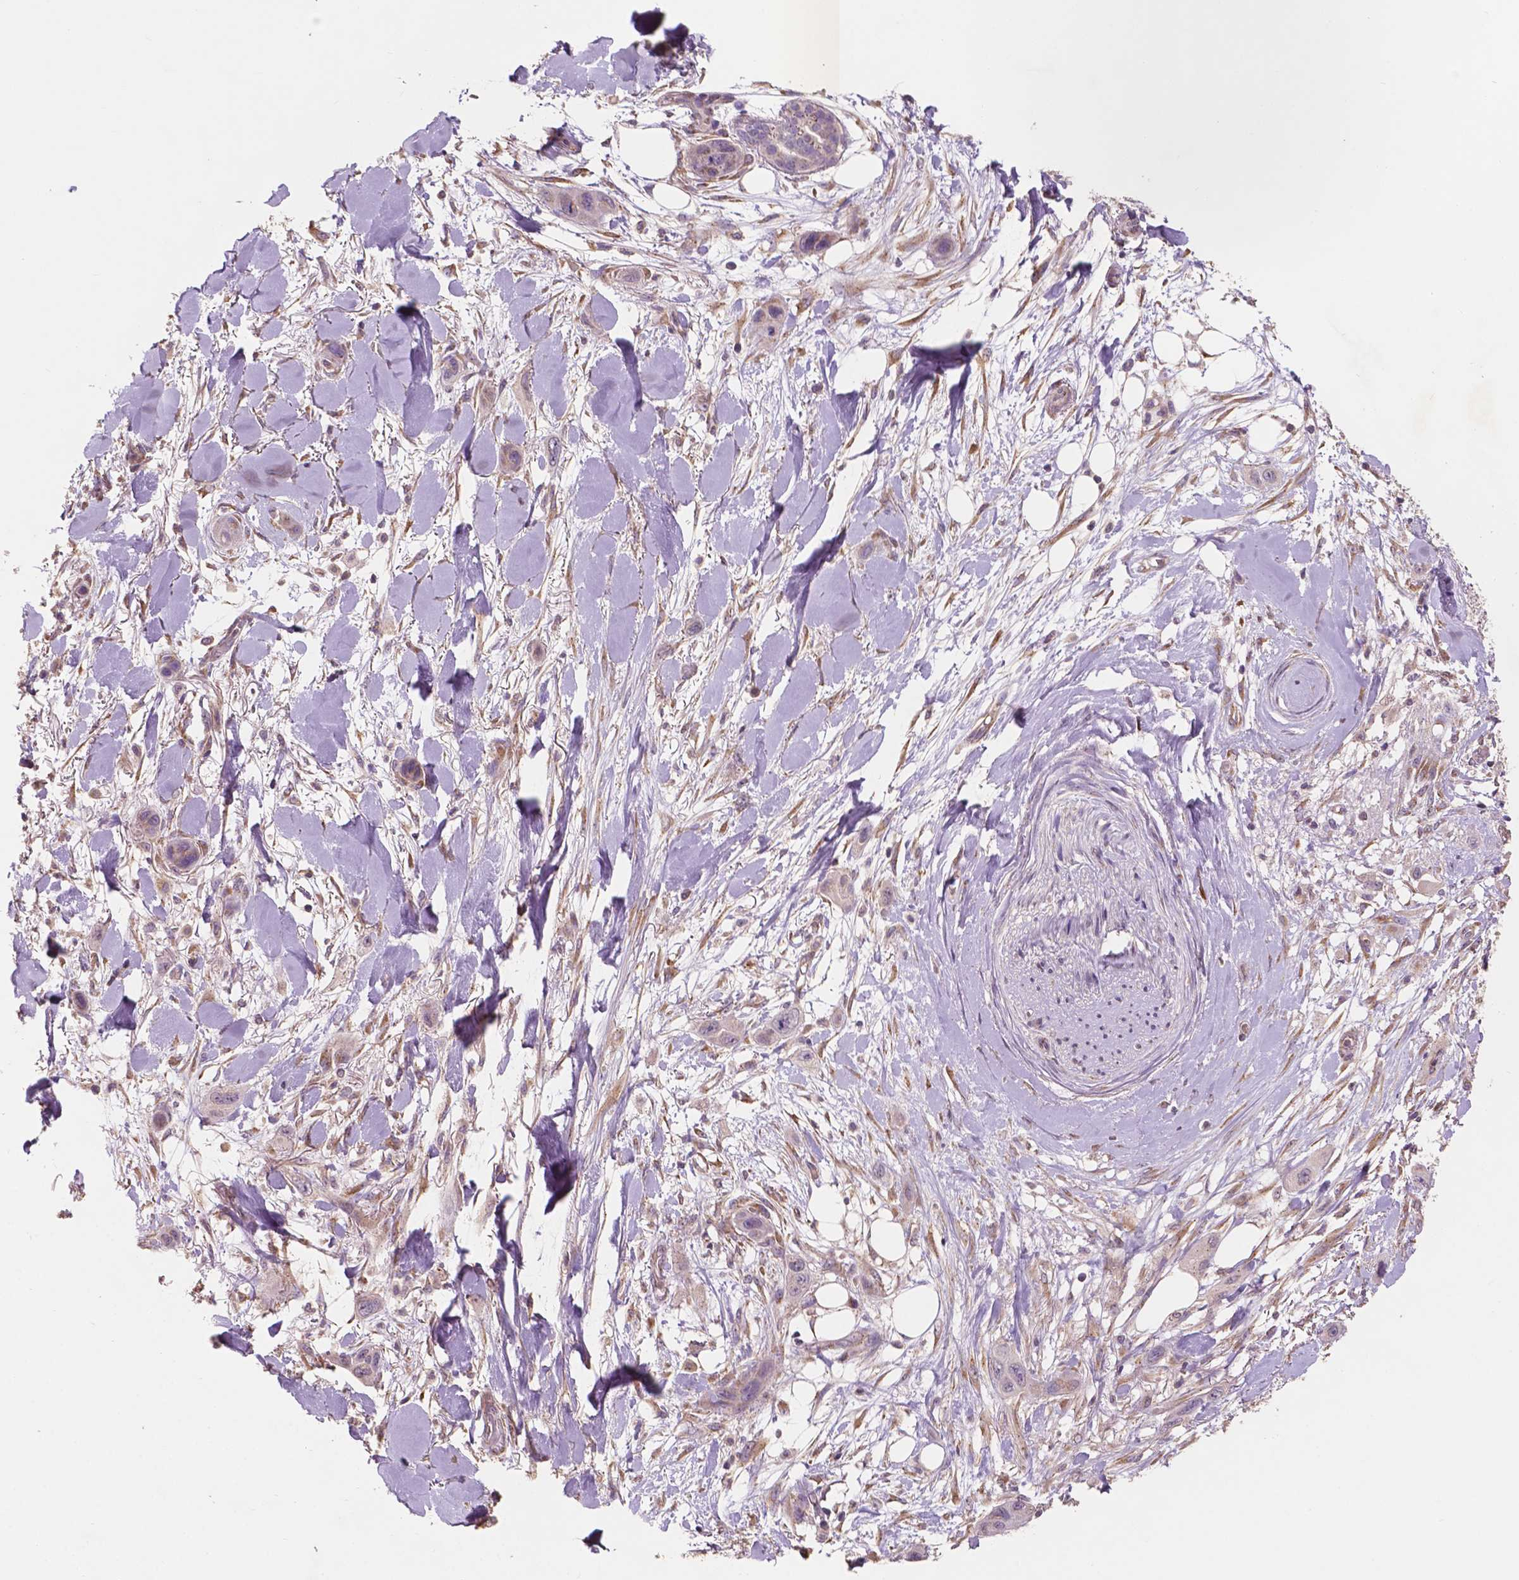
{"staining": {"intensity": "weak", "quantity": "<25%", "location": "cytoplasmic/membranous"}, "tissue": "skin cancer", "cell_type": "Tumor cells", "image_type": "cancer", "snomed": [{"axis": "morphology", "description": "Squamous cell carcinoma, NOS"}, {"axis": "topography", "description": "Skin"}], "caption": "Micrograph shows no significant protein positivity in tumor cells of skin cancer.", "gene": "CHPT1", "patient": {"sex": "male", "age": 79}}